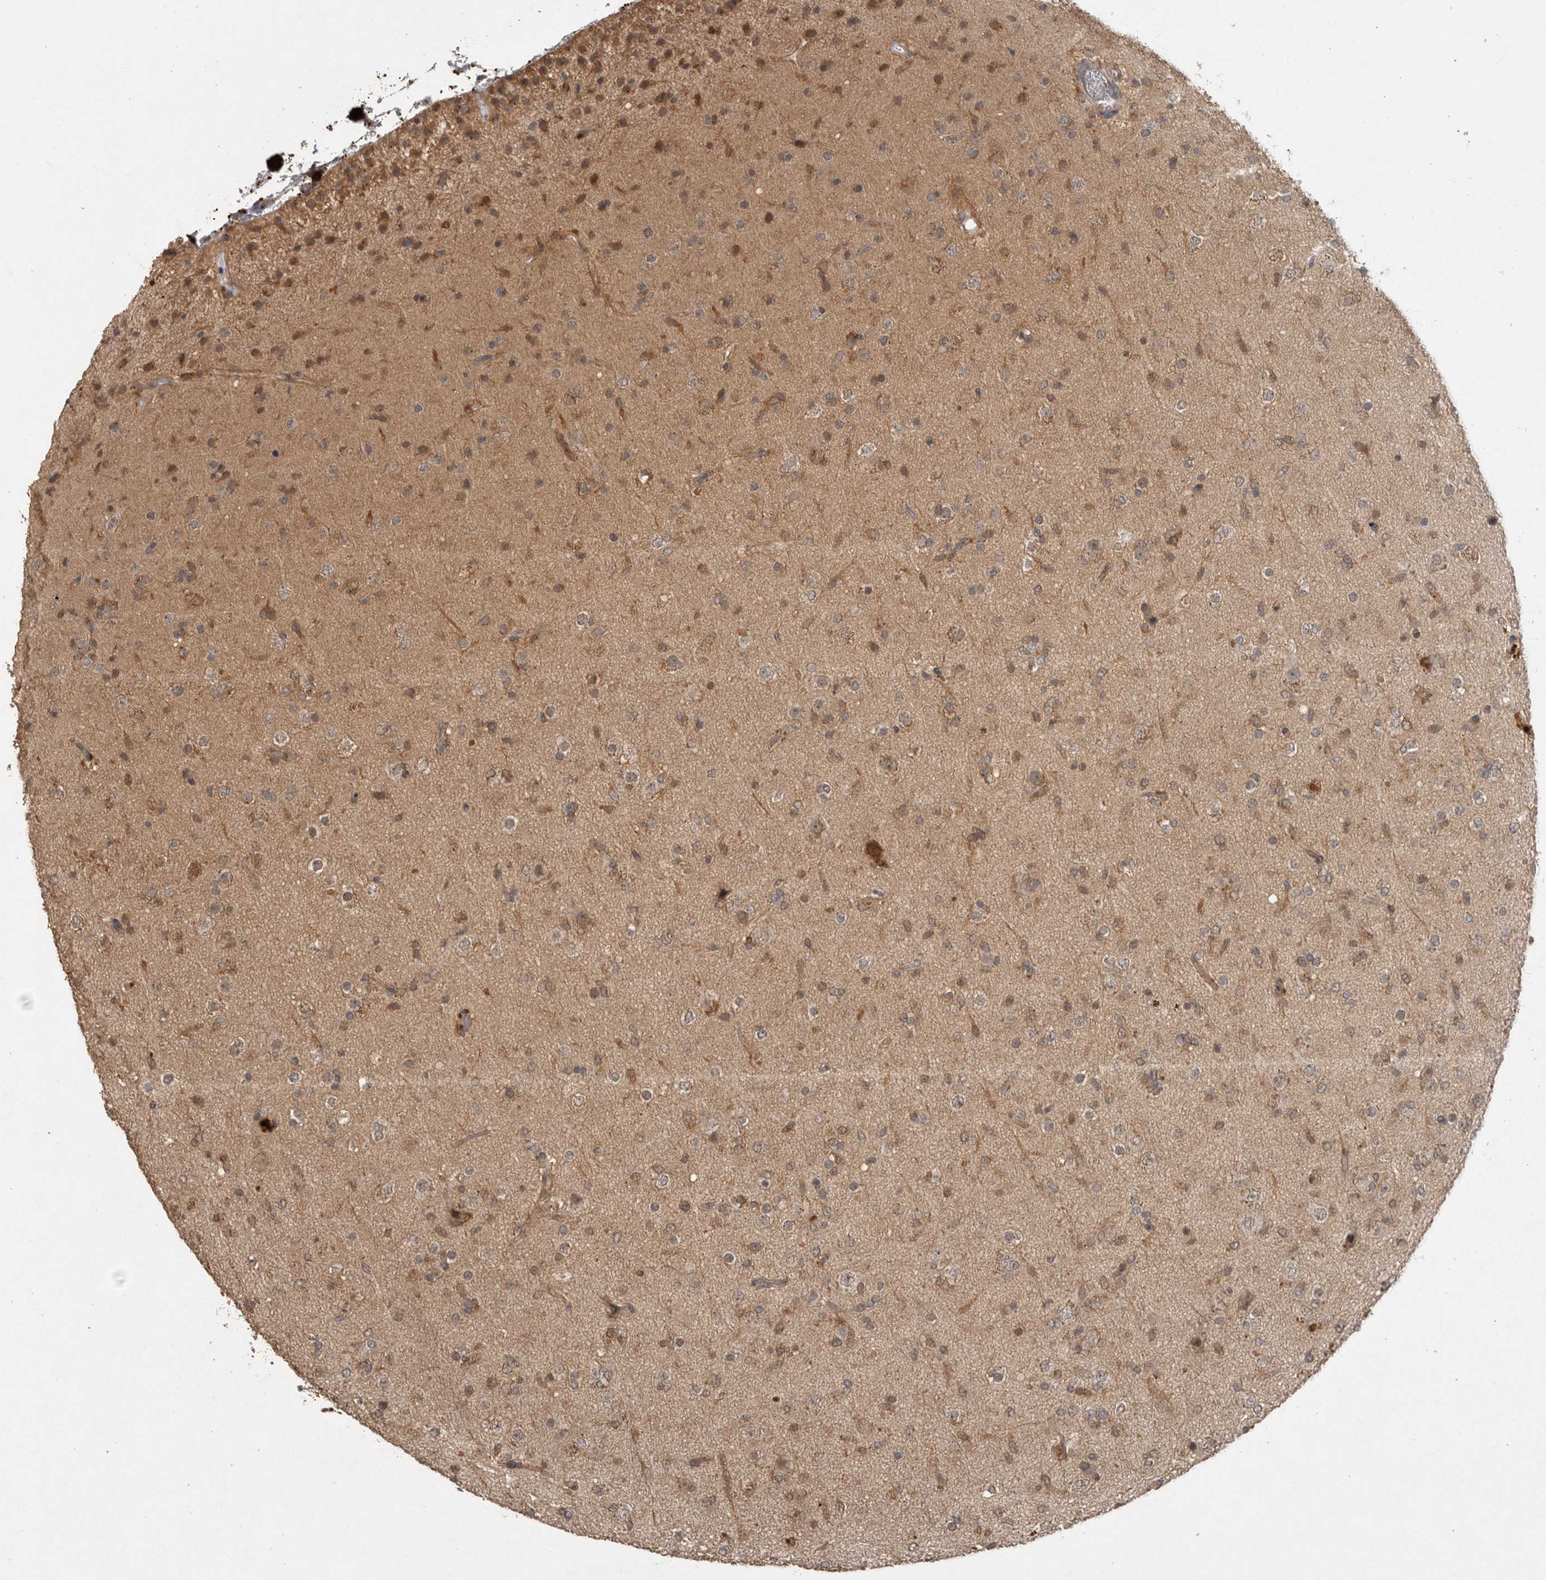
{"staining": {"intensity": "moderate", "quantity": "25%-75%", "location": "cytoplasmic/membranous"}, "tissue": "glioma", "cell_type": "Tumor cells", "image_type": "cancer", "snomed": [{"axis": "morphology", "description": "Glioma, malignant, Low grade"}, {"axis": "topography", "description": "Brain"}], "caption": "Immunohistochemical staining of glioma displays moderate cytoplasmic/membranous protein expression in about 25%-75% of tumor cells.", "gene": "RHPN1", "patient": {"sex": "male", "age": 65}}